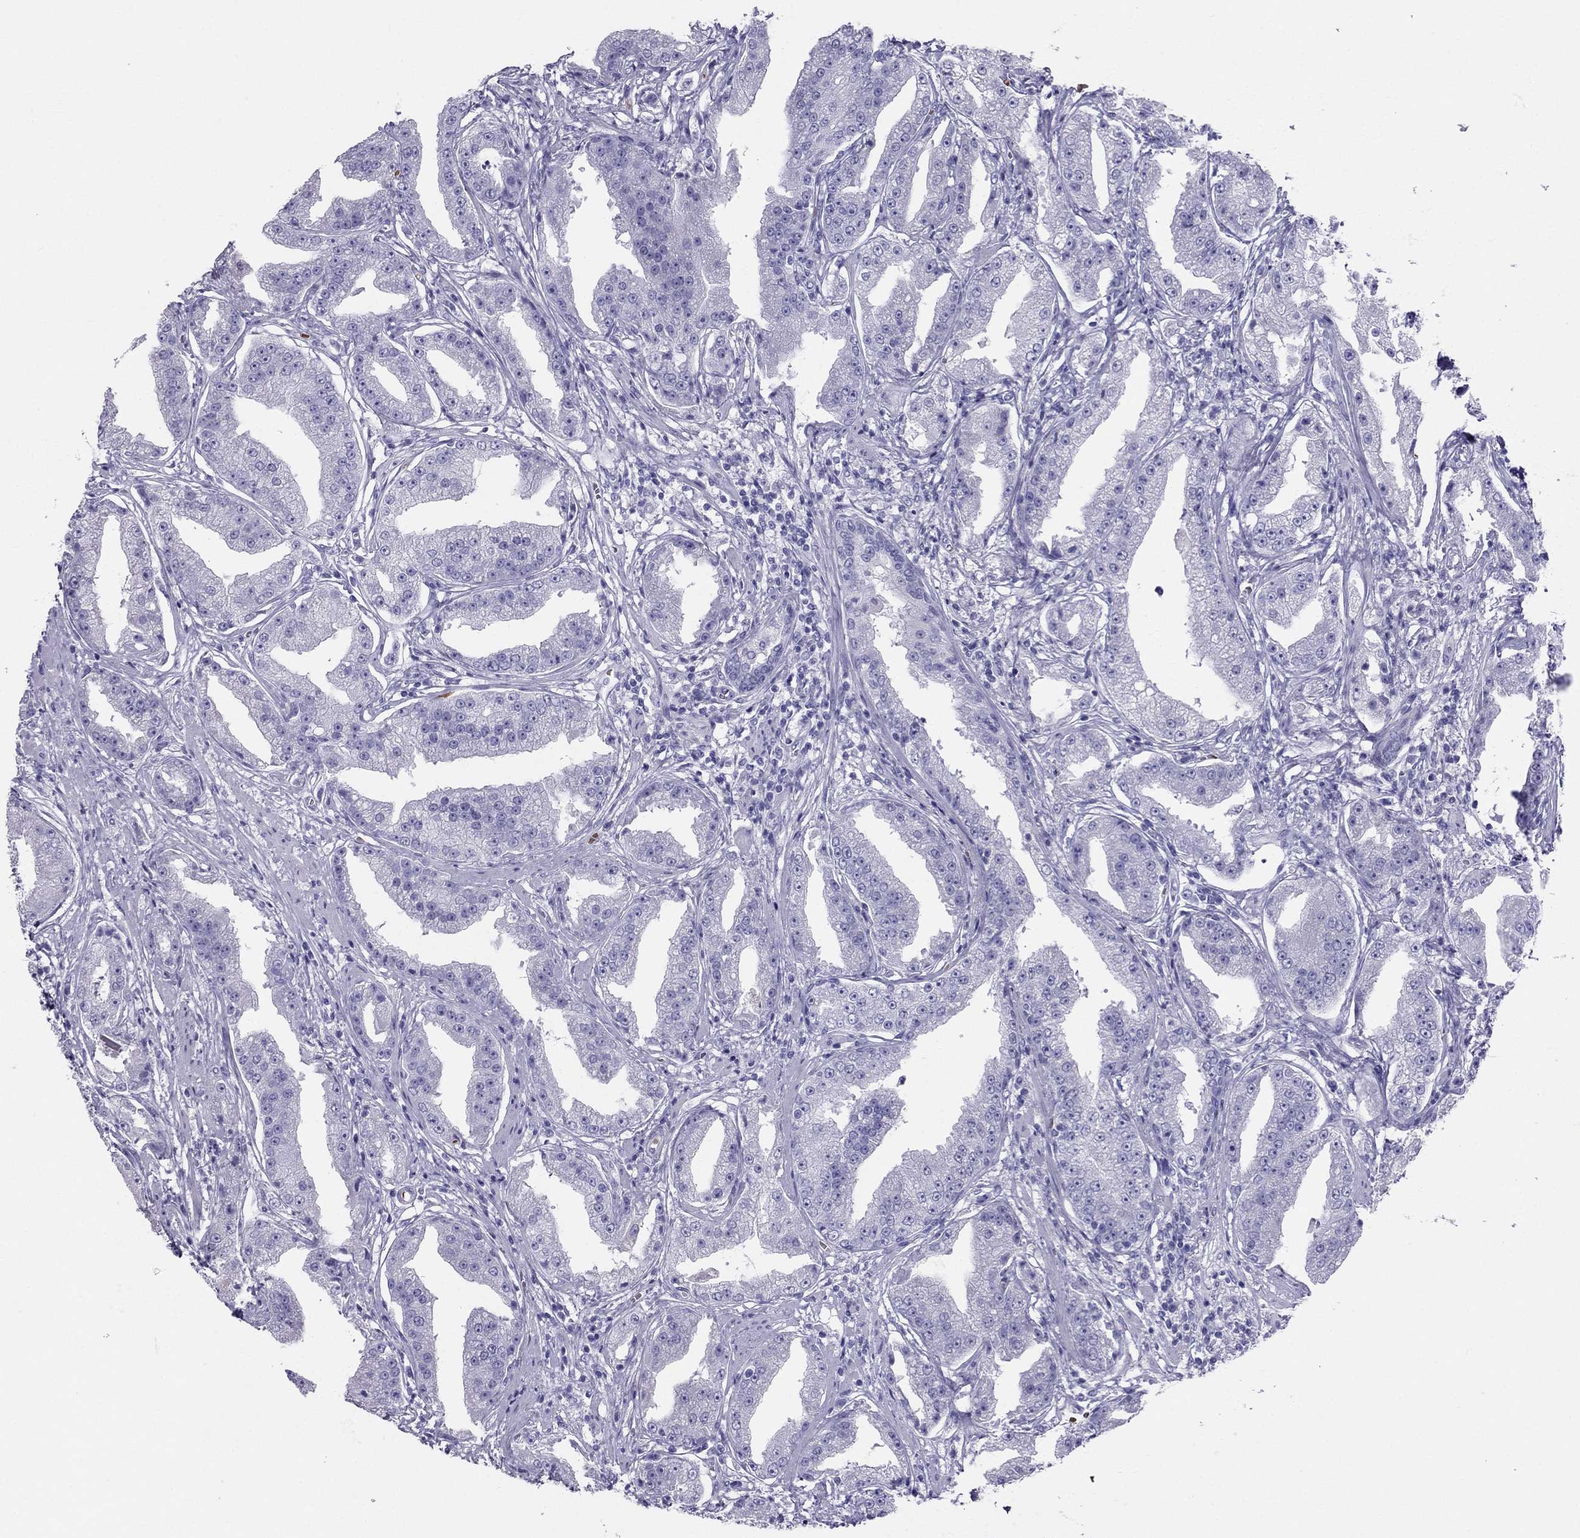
{"staining": {"intensity": "negative", "quantity": "none", "location": "none"}, "tissue": "prostate cancer", "cell_type": "Tumor cells", "image_type": "cancer", "snomed": [{"axis": "morphology", "description": "Adenocarcinoma, Low grade"}, {"axis": "topography", "description": "Prostate"}], "caption": "Prostate cancer was stained to show a protein in brown. There is no significant expression in tumor cells.", "gene": "DNAAF6", "patient": {"sex": "male", "age": 62}}